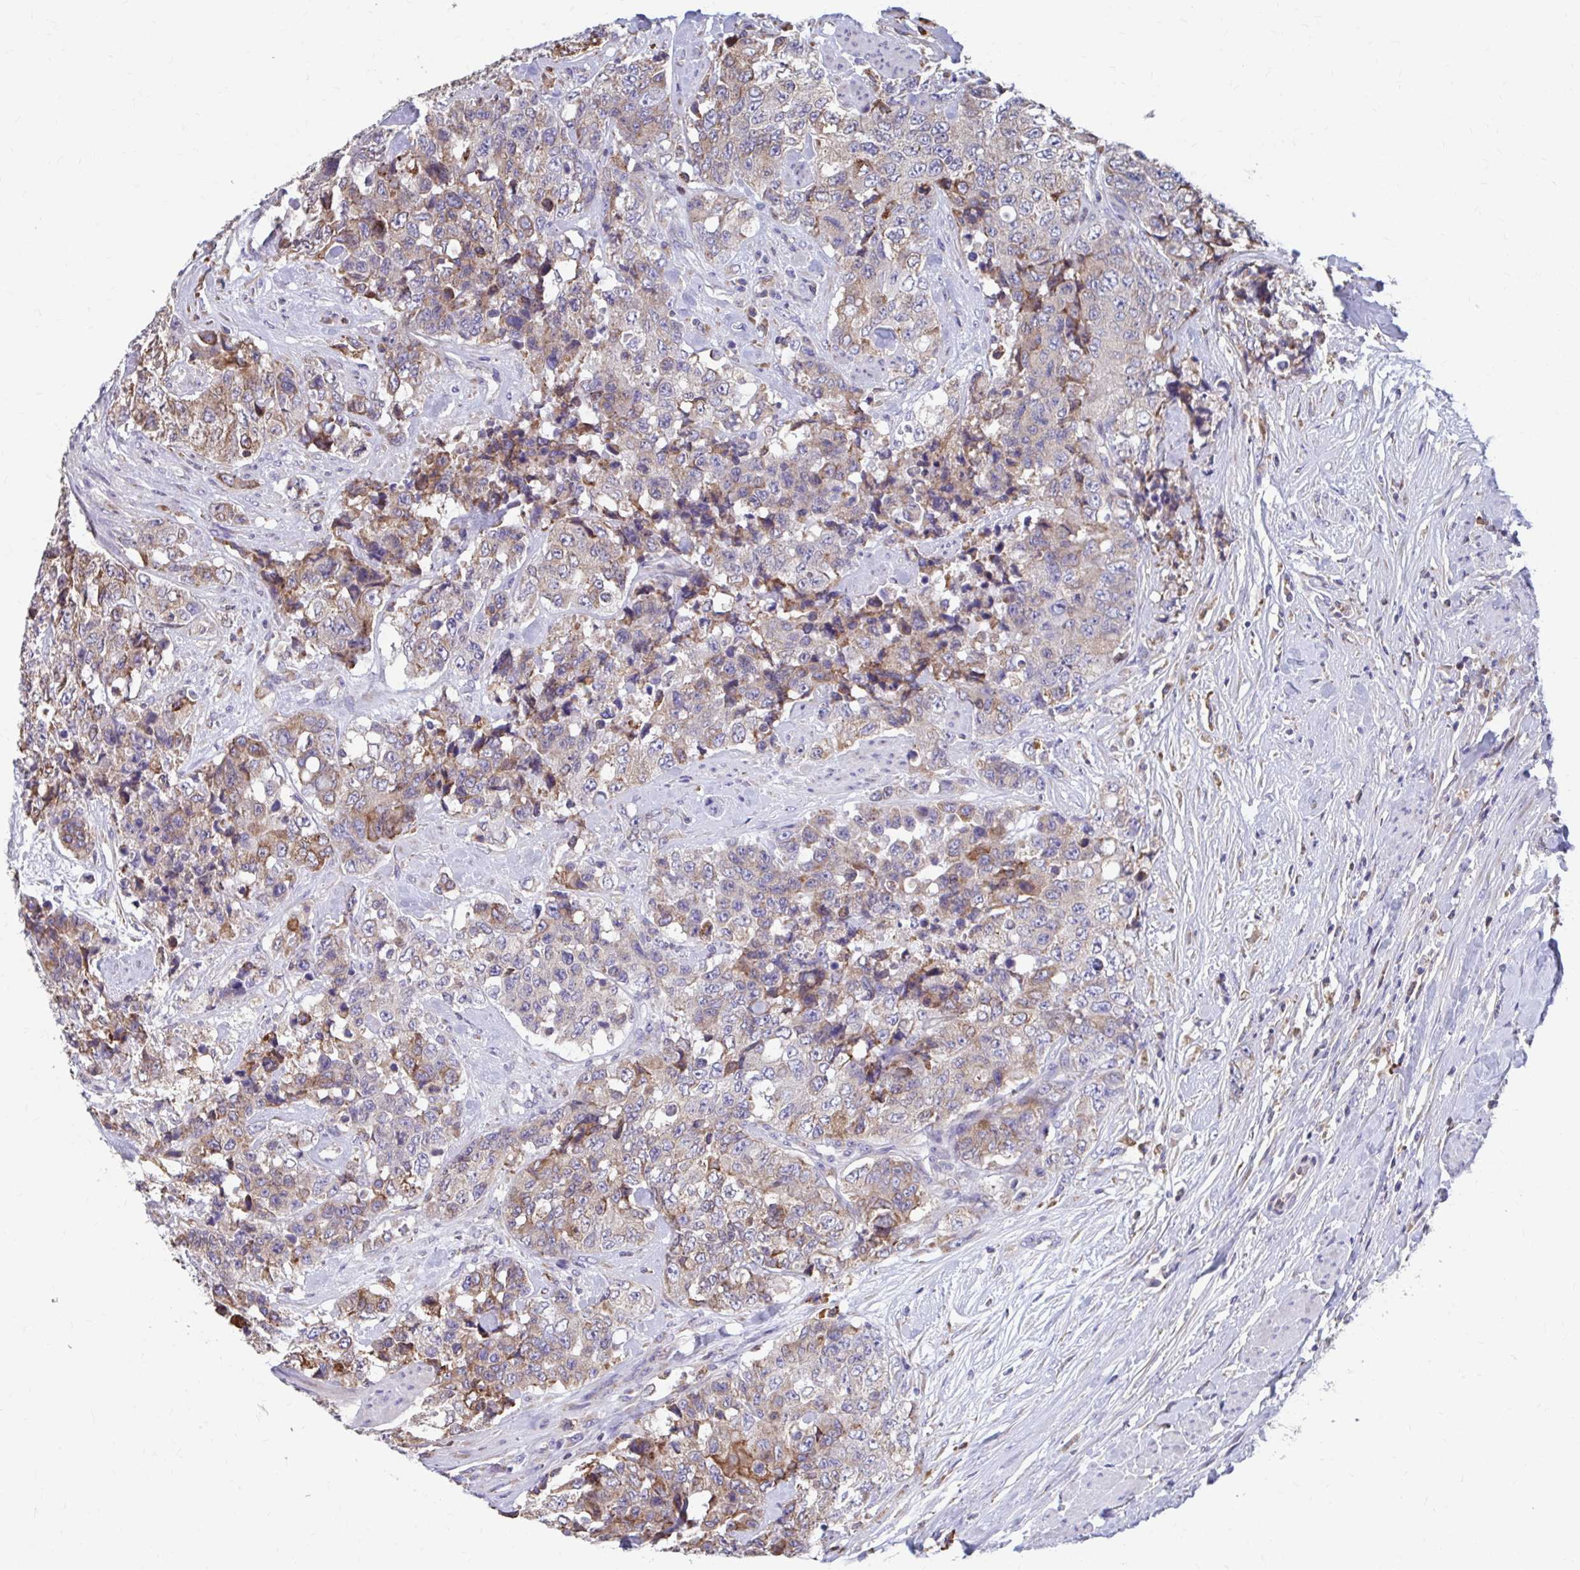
{"staining": {"intensity": "weak", "quantity": ">75%", "location": "cytoplasmic/membranous"}, "tissue": "urothelial cancer", "cell_type": "Tumor cells", "image_type": "cancer", "snomed": [{"axis": "morphology", "description": "Urothelial carcinoma, High grade"}, {"axis": "topography", "description": "Urinary bladder"}], "caption": "Brown immunohistochemical staining in human urothelial cancer shows weak cytoplasmic/membranous expression in approximately >75% of tumor cells.", "gene": "FKBP2", "patient": {"sex": "female", "age": 78}}